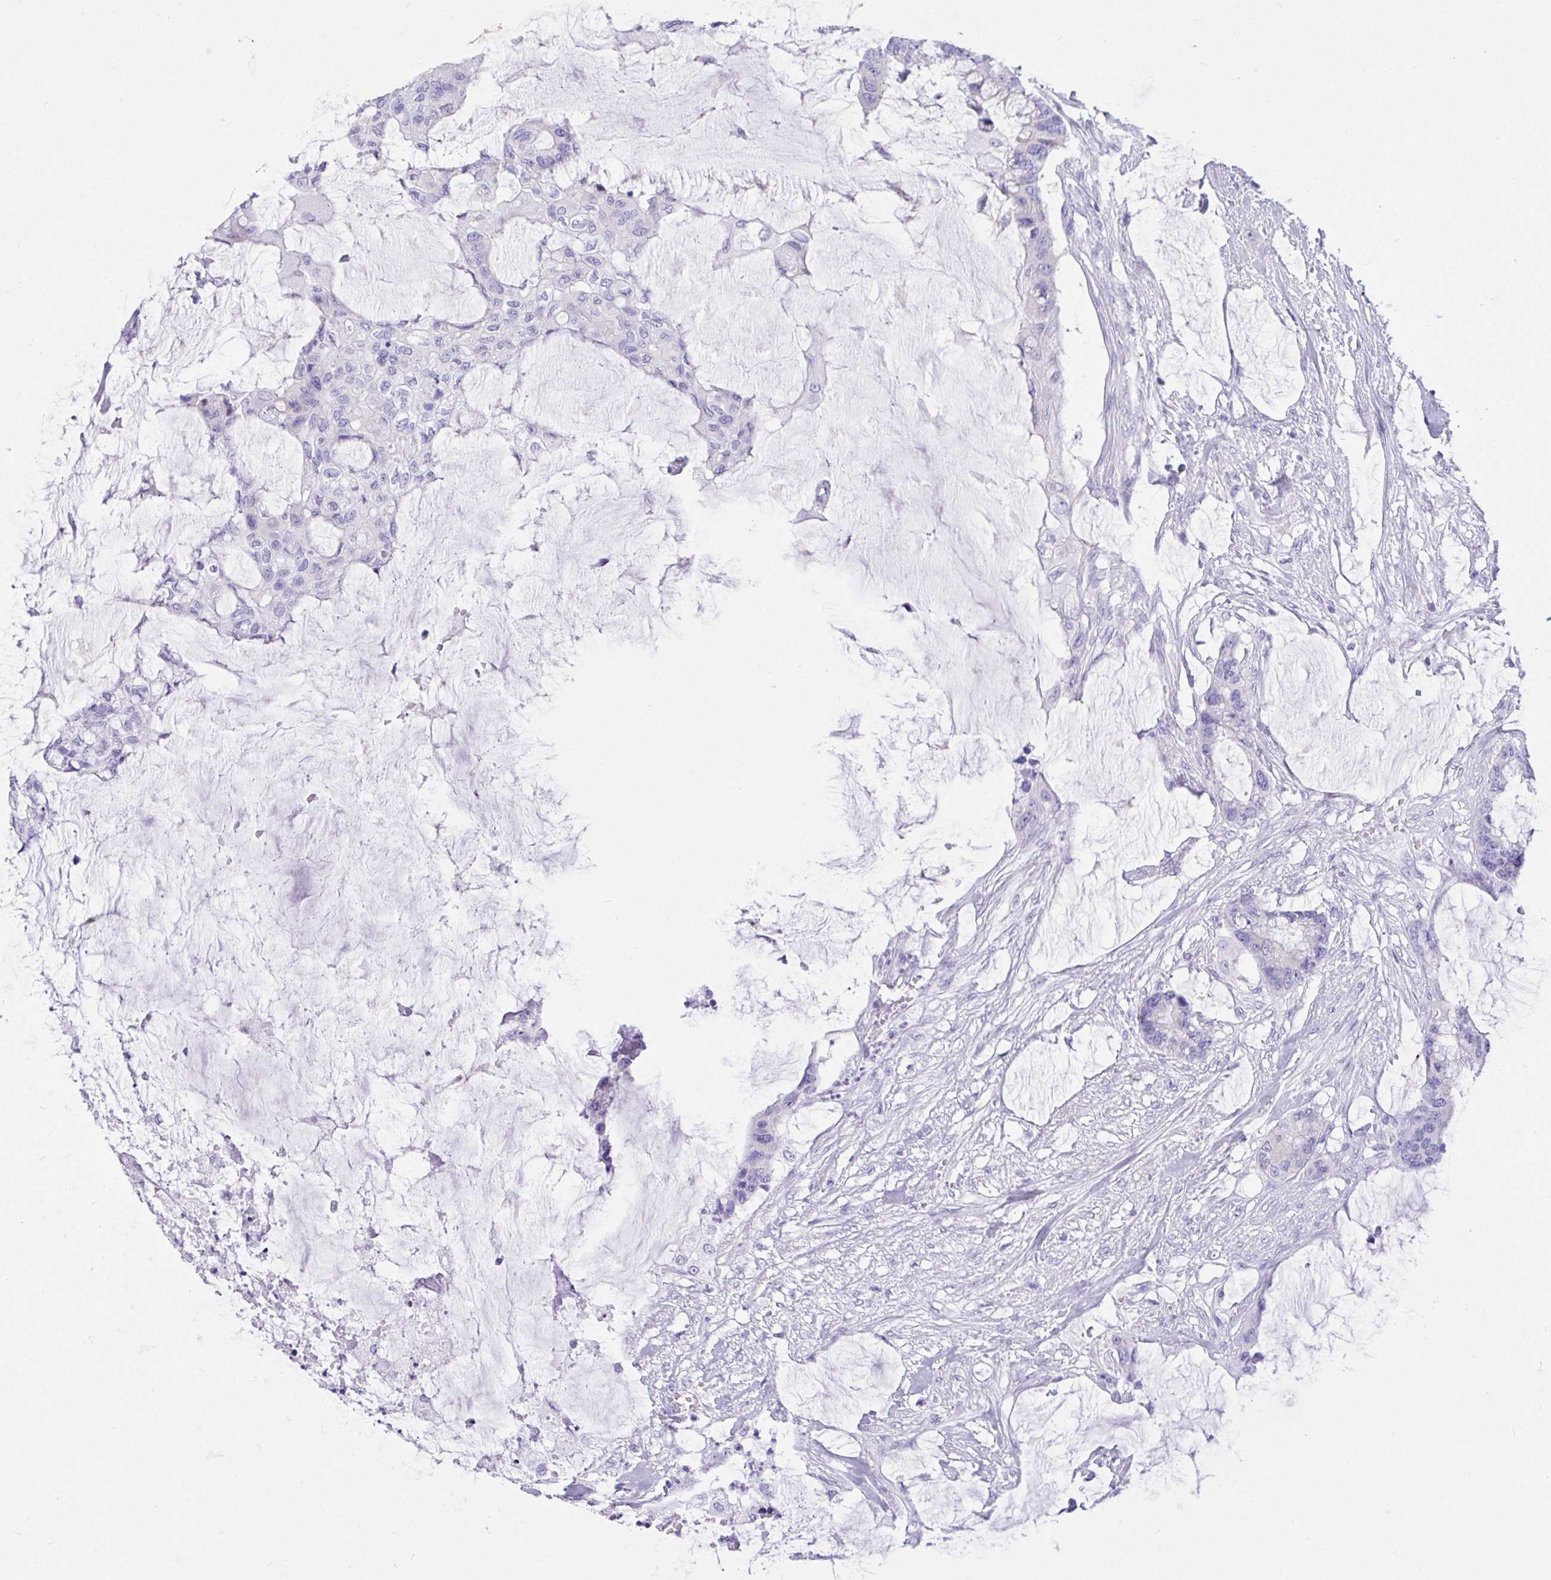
{"staining": {"intensity": "negative", "quantity": "none", "location": "none"}, "tissue": "colorectal cancer", "cell_type": "Tumor cells", "image_type": "cancer", "snomed": [{"axis": "morphology", "description": "Adenocarcinoma, NOS"}, {"axis": "topography", "description": "Rectum"}], "caption": "Image shows no protein expression in tumor cells of colorectal cancer tissue.", "gene": "BEST4", "patient": {"sex": "female", "age": 59}}